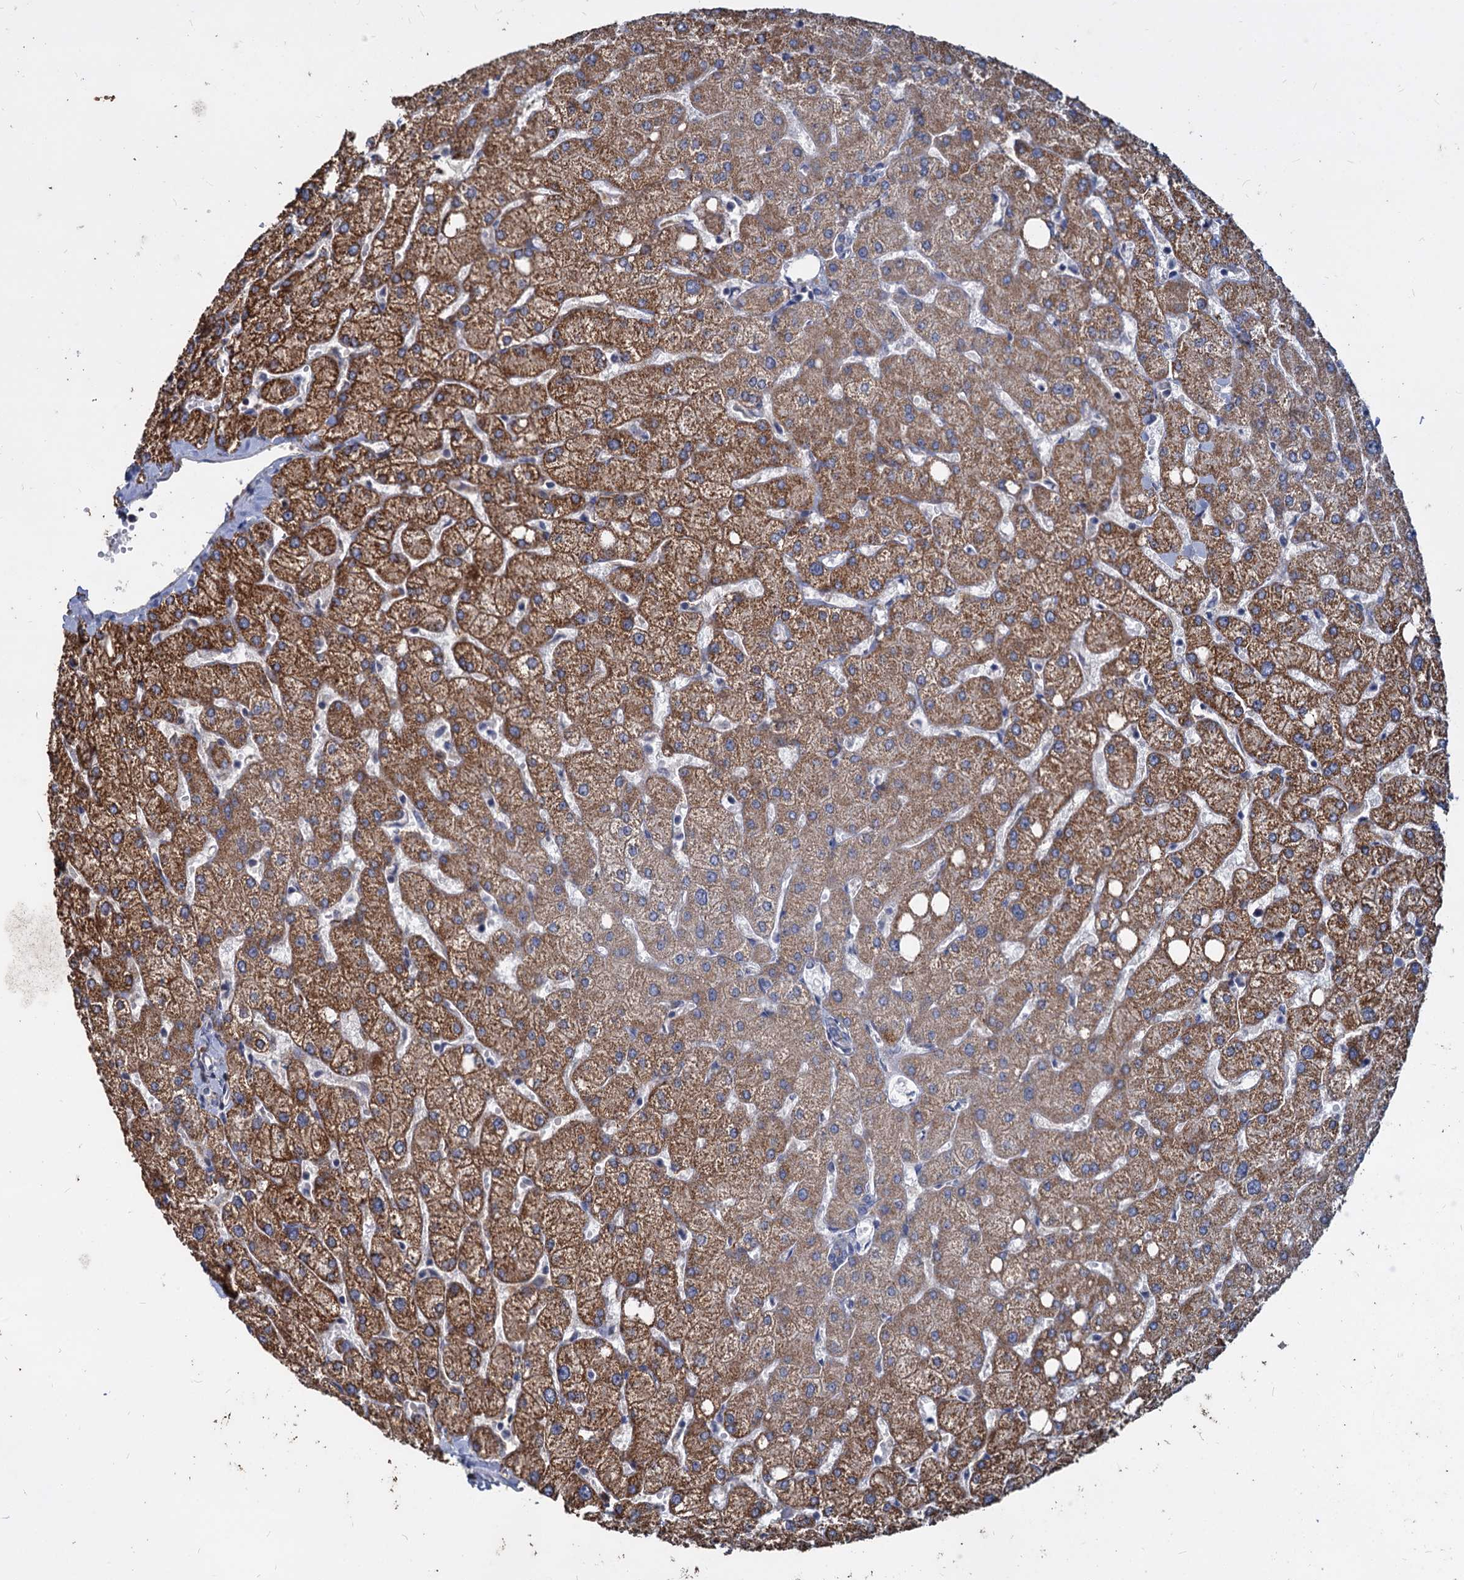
{"staining": {"intensity": "negative", "quantity": "none", "location": "none"}, "tissue": "liver", "cell_type": "Cholangiocytes", "image_type": "normal", "snomed": [{"axis": "morphology", "description": "Normal tissue, NOS"}, {"axis": "topography", "description": "Liver"}], "caption": "Histopathology image shows no protein positivity in cholangiocytes of unremarkable liver. (DAB immunohistochemistry, high magnification).", "gene": "DEPDC4", "patient": {"sex": "female", "age": 54}}